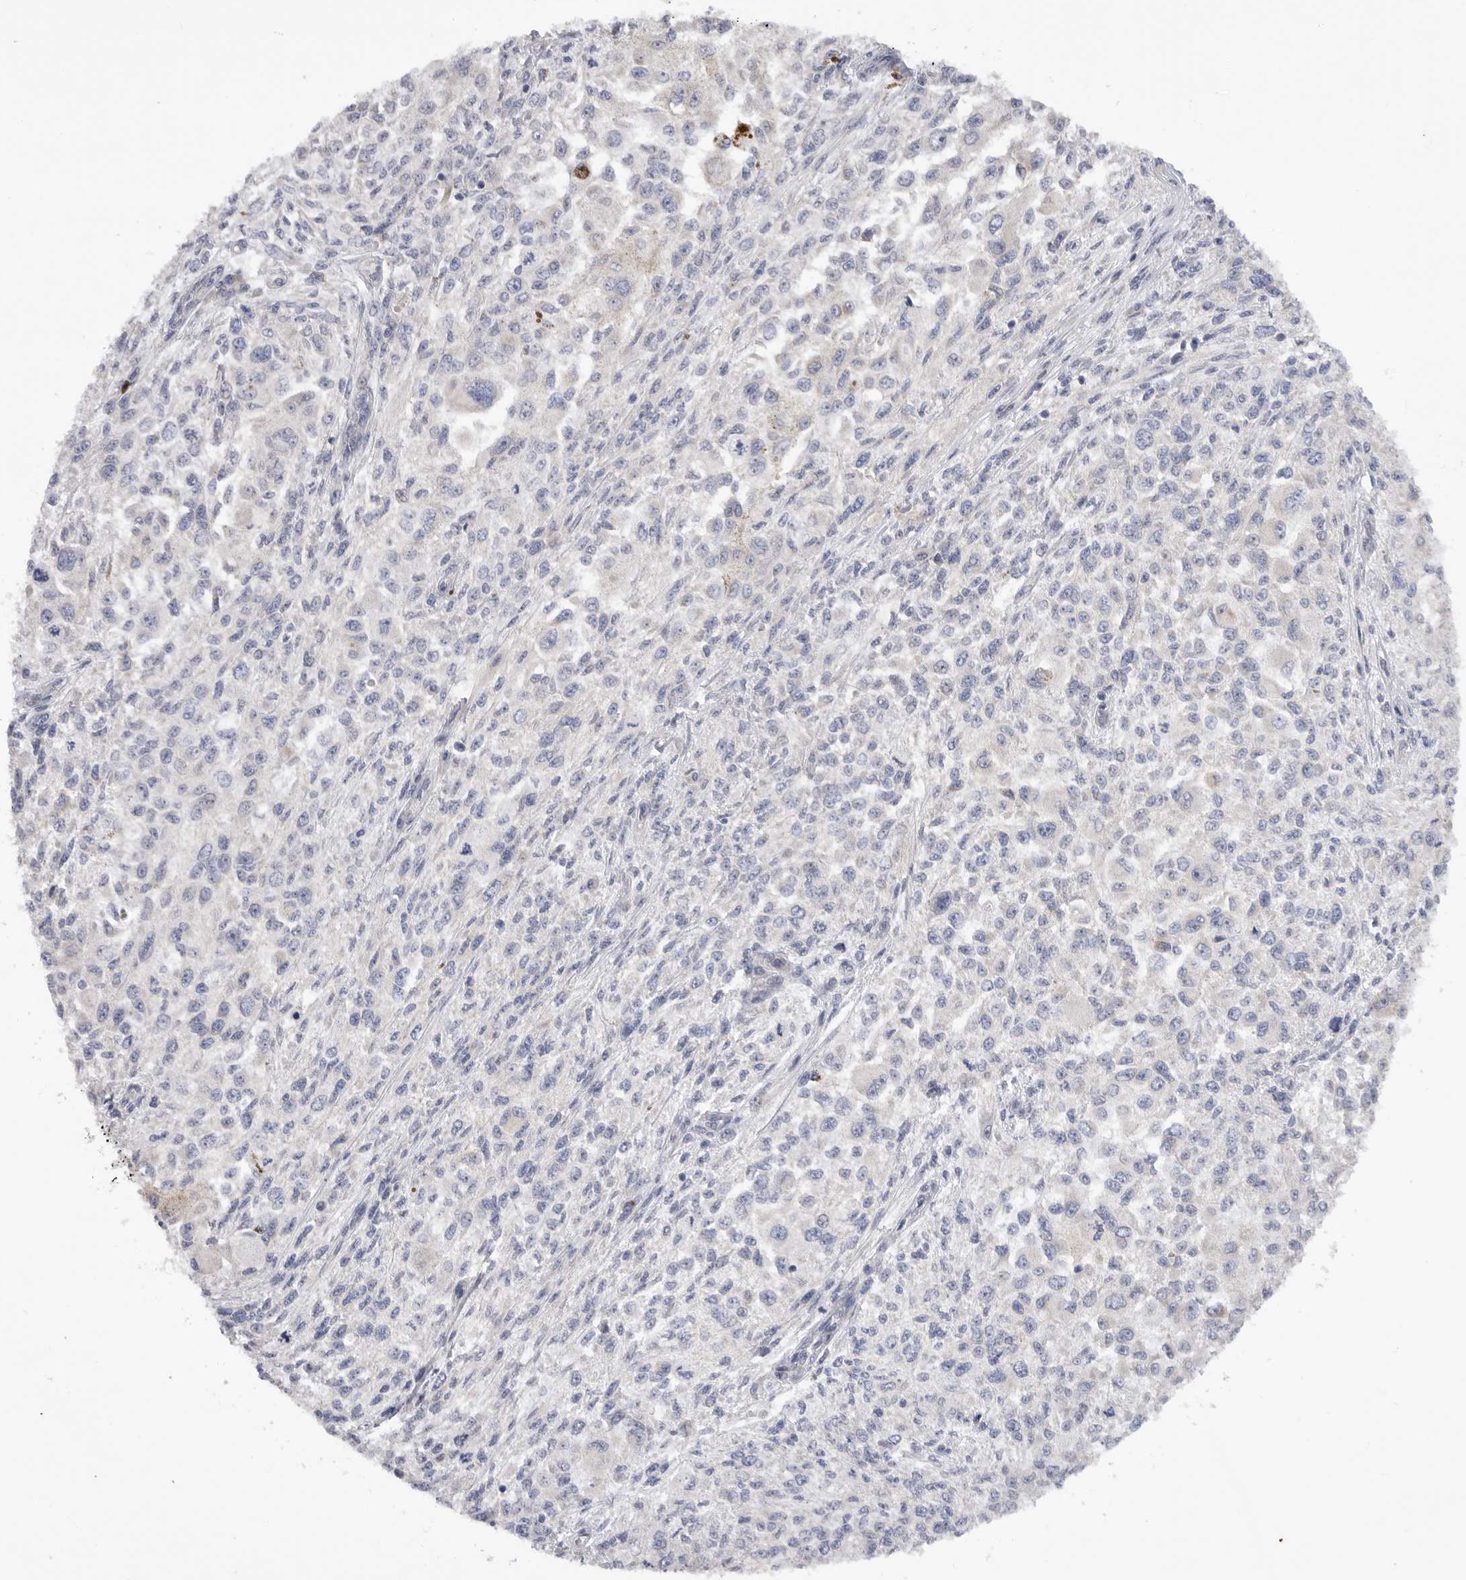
{"staining": {"intensity": "negative", "quantity": "none", "location": "none"}, "tissue": "melanoma", "cell_type": "Tumor cells", "image_type": "cancer", "snomed": [{"axis": "morphology", "description": "Necrosis, NOS"}, {"axis": "morphology", "description": "Malignant melanoma, NOS"}, {"axis": "topography", "description": "Skin"}], "caption": "An immunohistochemistry (IHC) photomicrograph of melanoma is shown. There is no staining in tumor cells of melanoma.", "gene": "MTFR1L", "patient": {"sex": "female", "age": 87}}